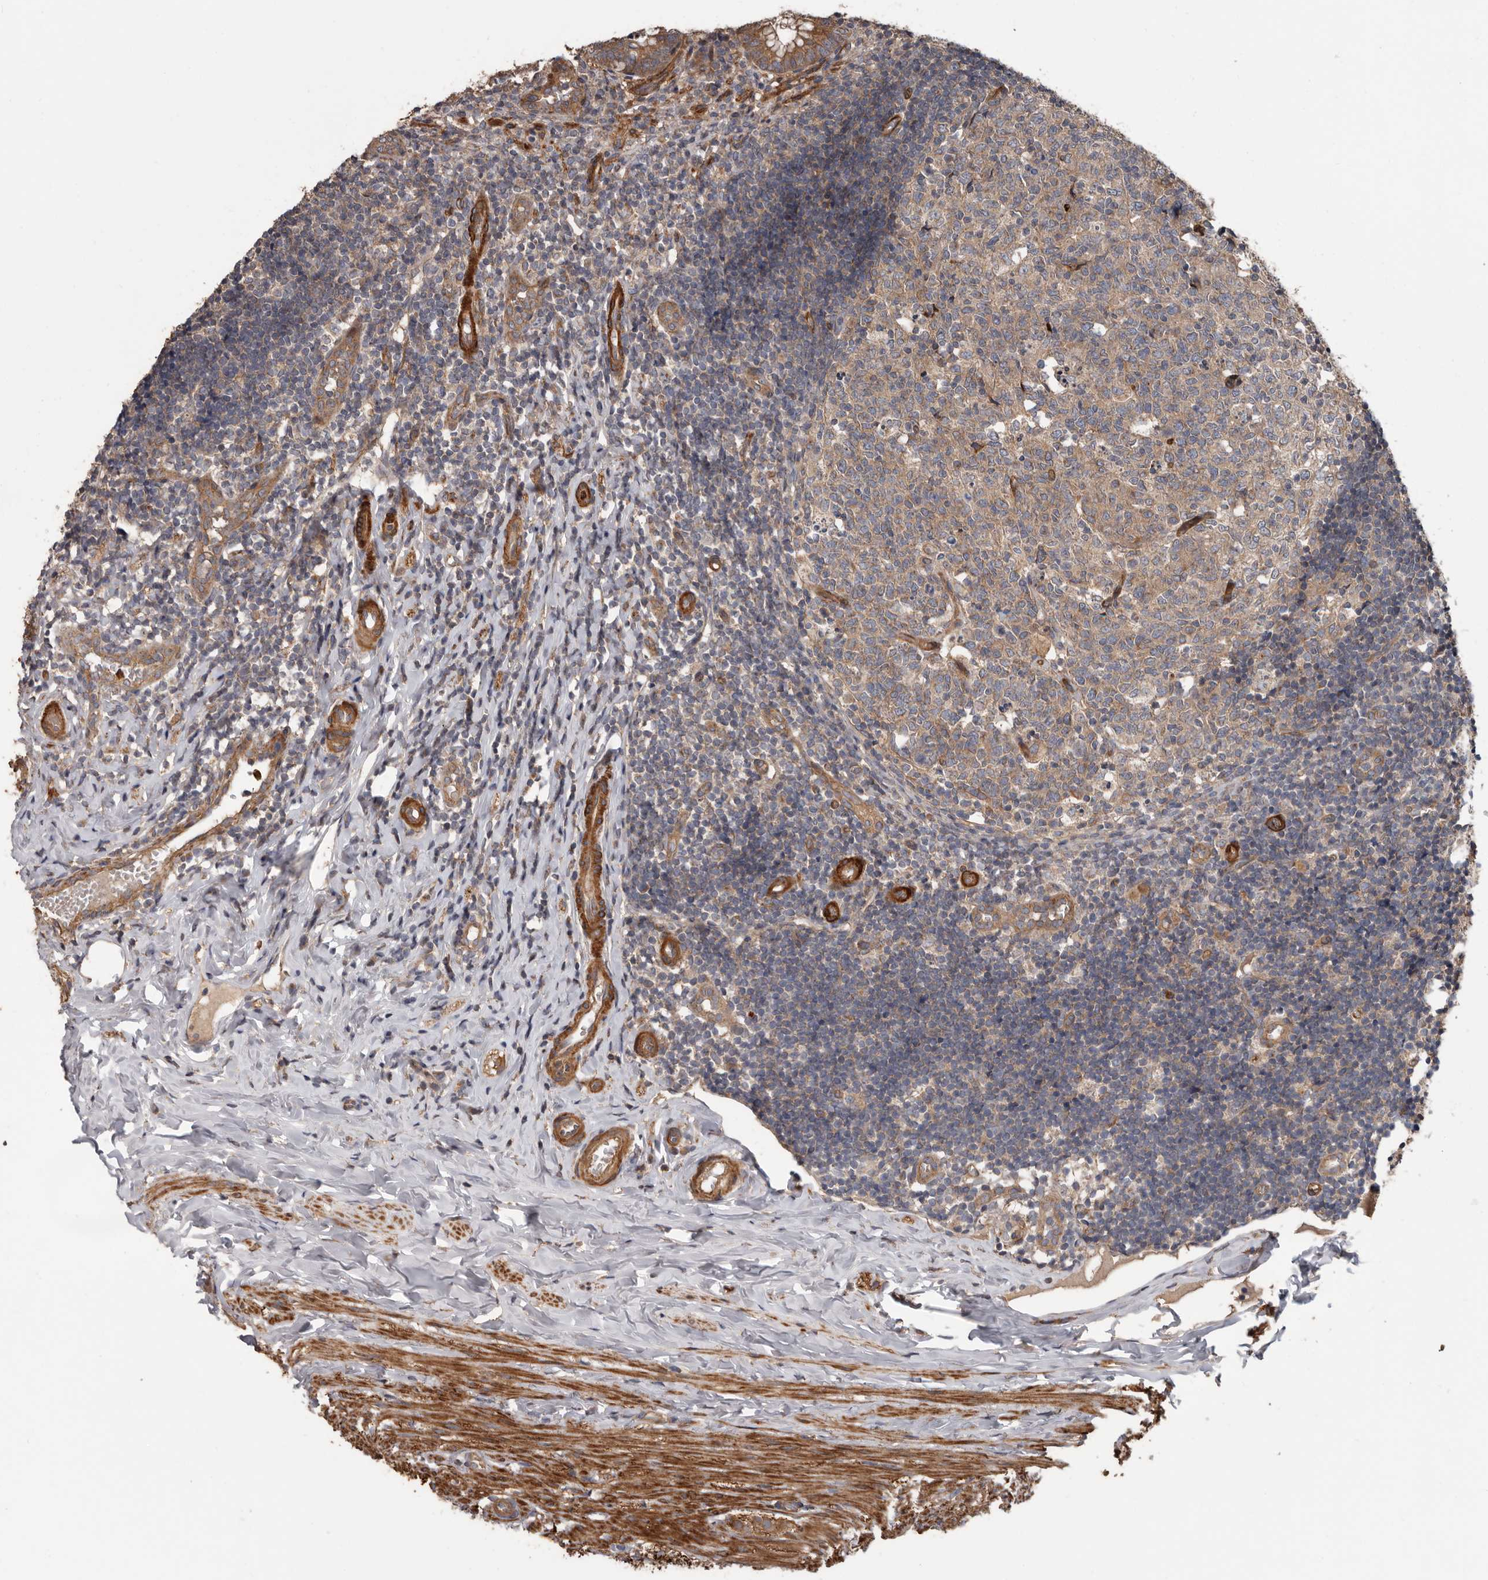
{"staining": {"intensity": "moderate", "quantity": ">75%", "location": "cytoplasmic/membranous"}, "tissue": "appendix", "cell_type": "Glandular cells", "image_type": "normal", "snomed": [{"axis": "morphology", "description": "Normal tissue, NOS"}, {"axis": "topography", "description": "Appendix"}], "caption": "A photomicrograph of human appendix stained for a protein shows moderate cytoplasmic/membranous brown staining in glandular cells.", "gene": "ARHGEF5", "patient": {"sex": "male", "age": 8}}